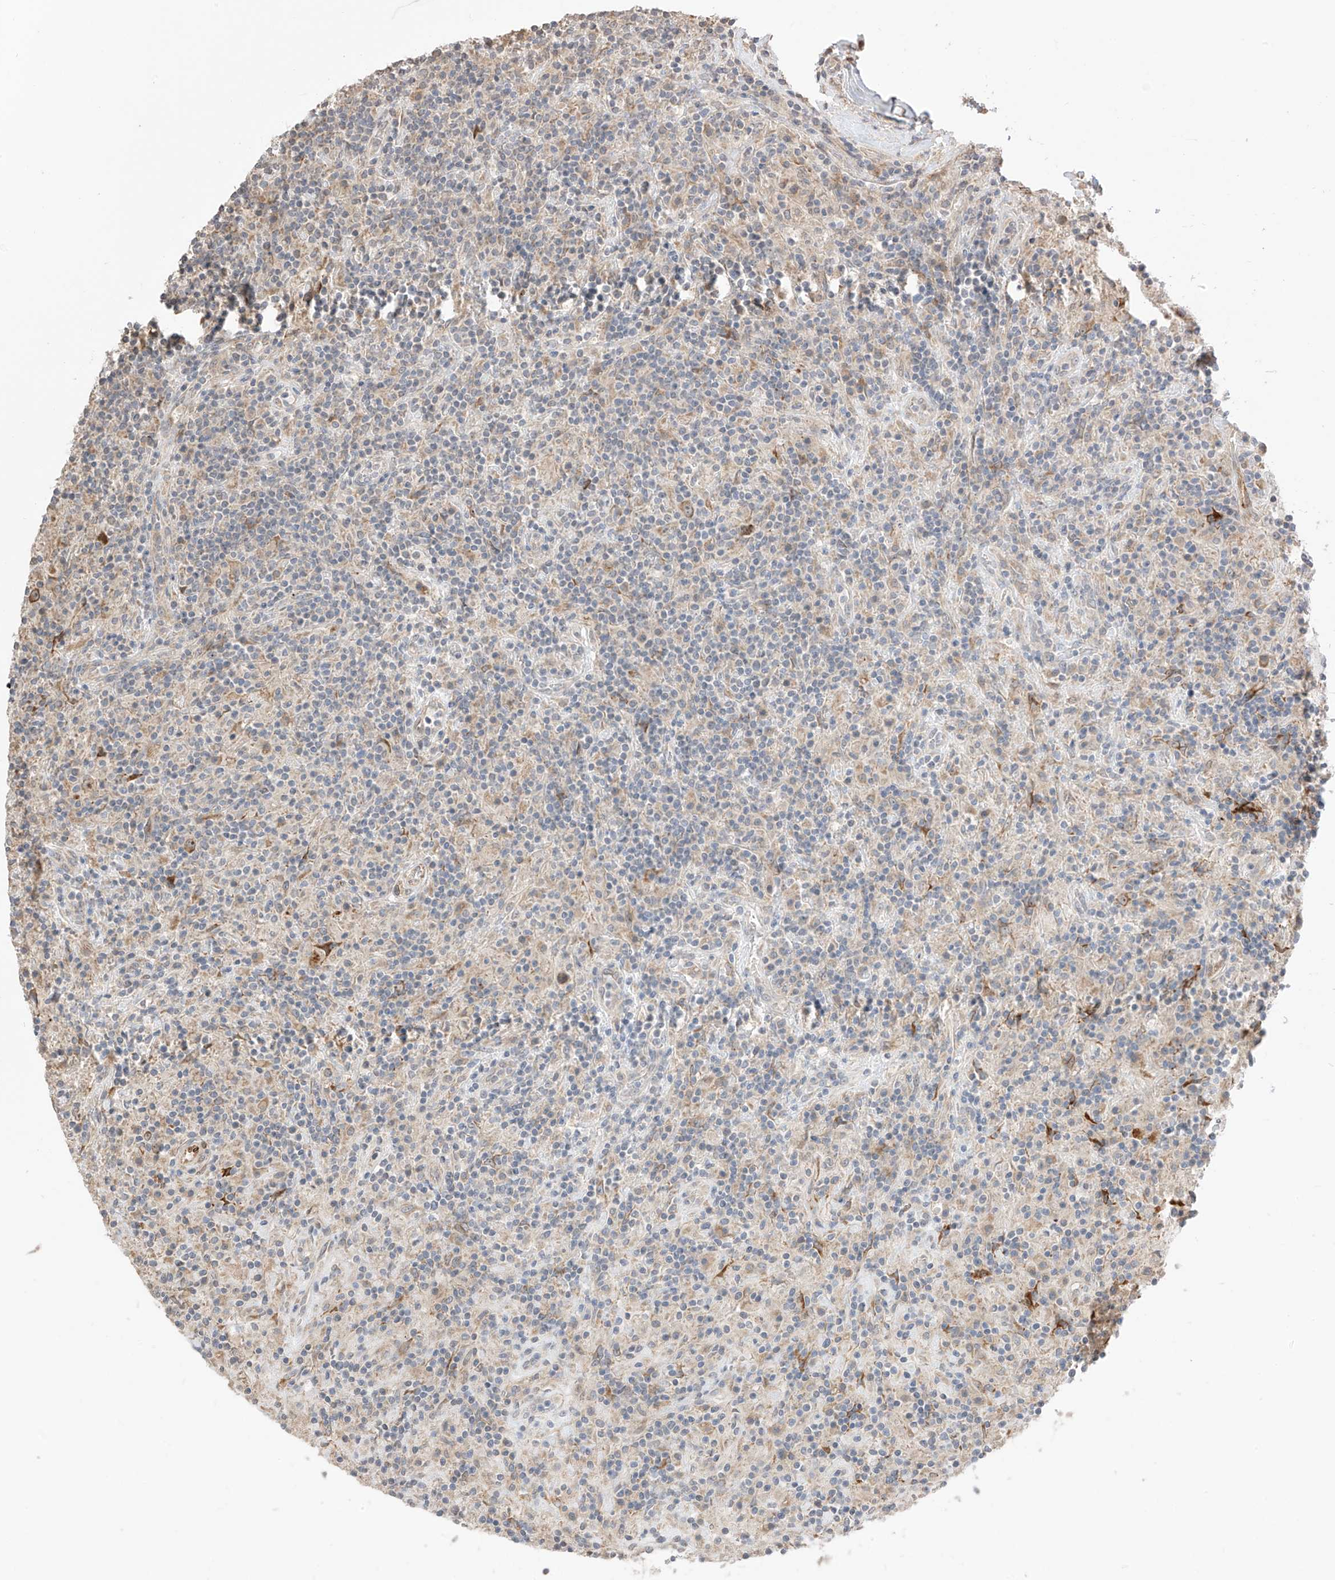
{"staining": {"intensity": "moderate", "quantity": "25%-75%", "location": "cytoplasmic/membranous"}, "tissue": "lymphoma", "cell_type": "Tumor cells", "image_type": "cancer", "snomed": [{"axis": "morphology", "description": "Hodgkin's disease, NOS"}, {"axis": "topography", "description": "Lymph node"}], "caption": "IHC of human lymphoma shows medium levels of moderate cytoplasmic/membranous staining in about 25%-75% of tumor cells.", "gene": "LATS1", "patient": {"sex": "male", "age": 70}}